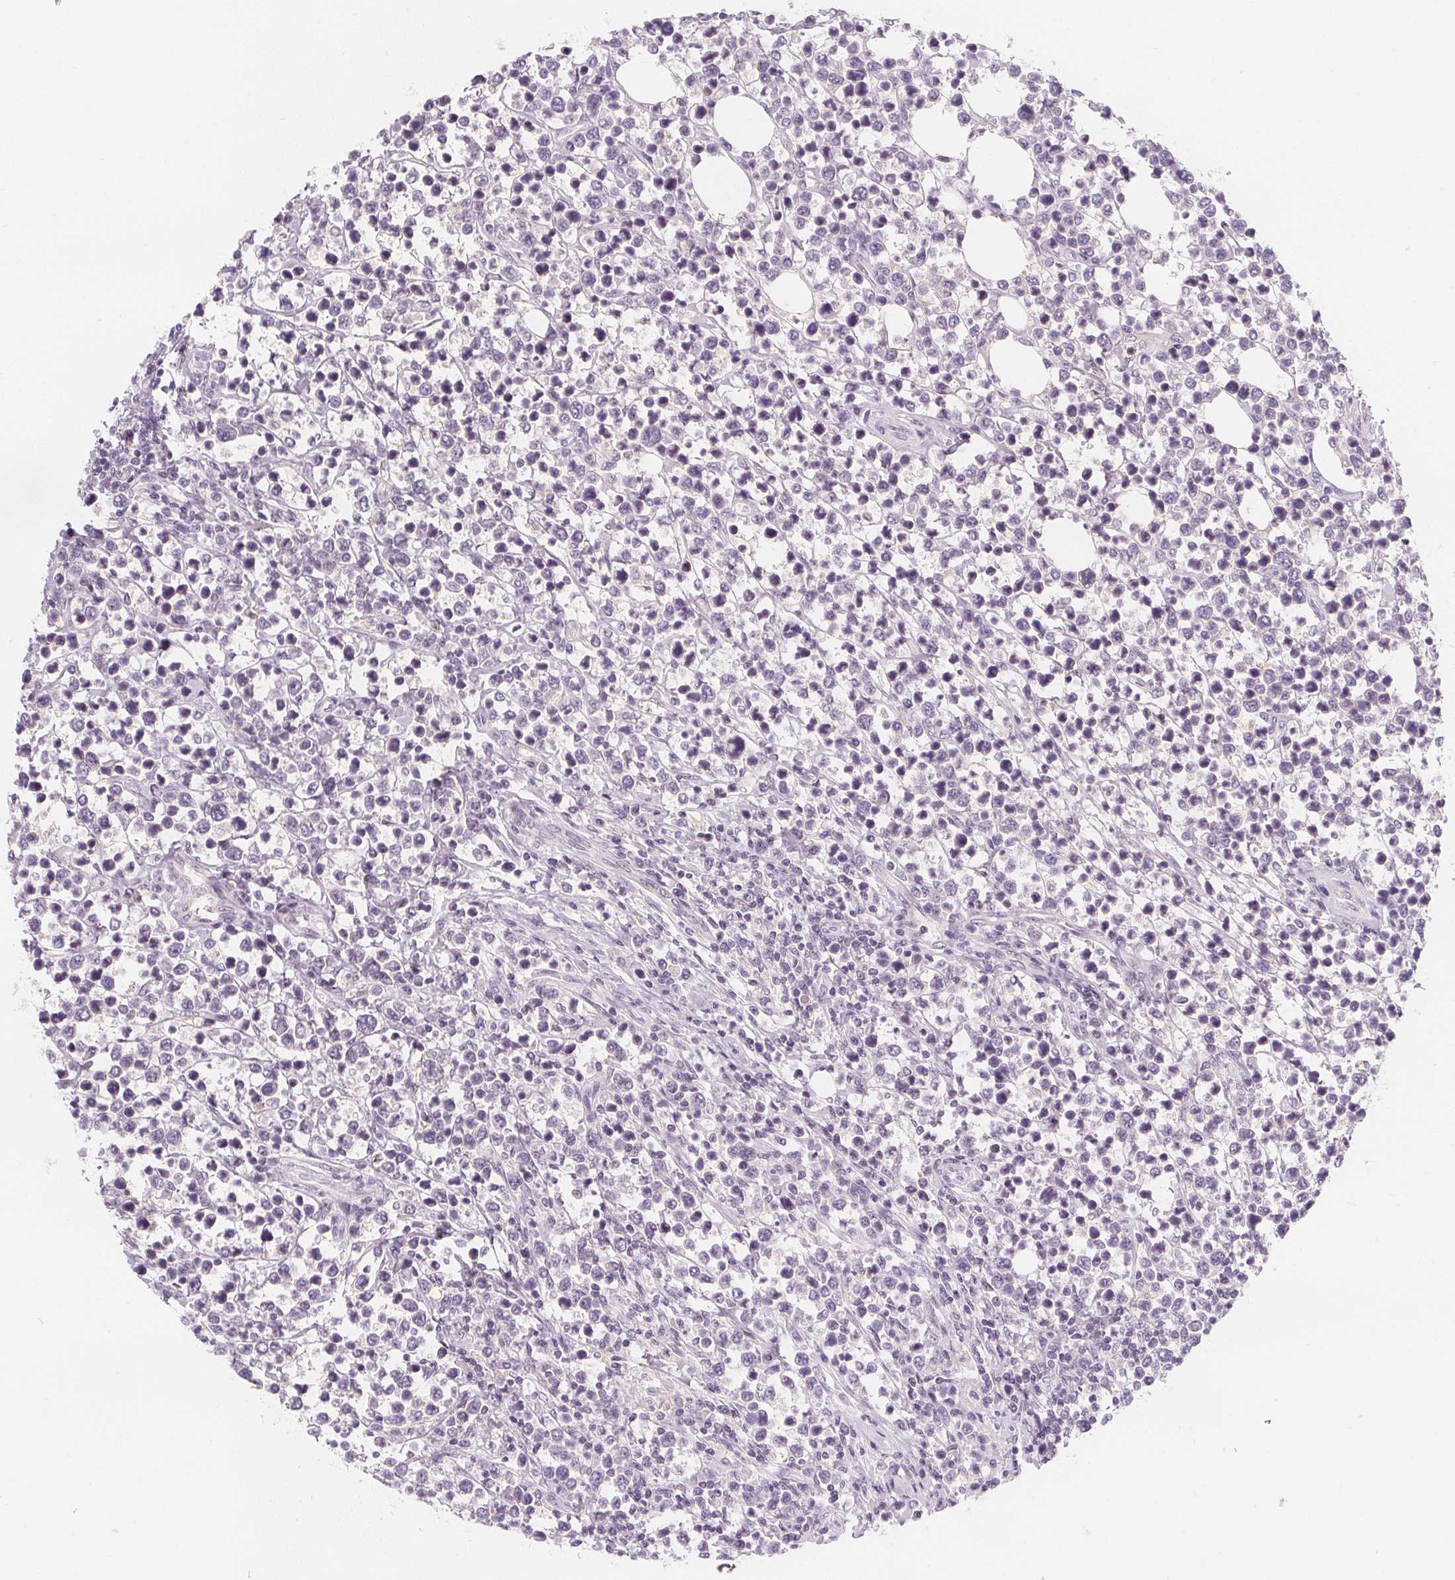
{"staining": {"intensity": "negative", "quantity": "none", "location": "none"}, "tissue": "lymphoma", "cell_type": "Tumor cells", "image_type": "cancer", "snomed": [{"axis": "morphology", "description": "Malignant lymphoma, non-Hodgkin's type, High grade"}, {"axis": "topography", "description": "Soft tissue"}], "caption": "Photomicrograph shows no protein positivity in tumor cells of high-grade malignant lymphoma, non-Hodgkin's type tissue.", "gene": "UGP2", "patient": {"sex": "female", "age": 56}}